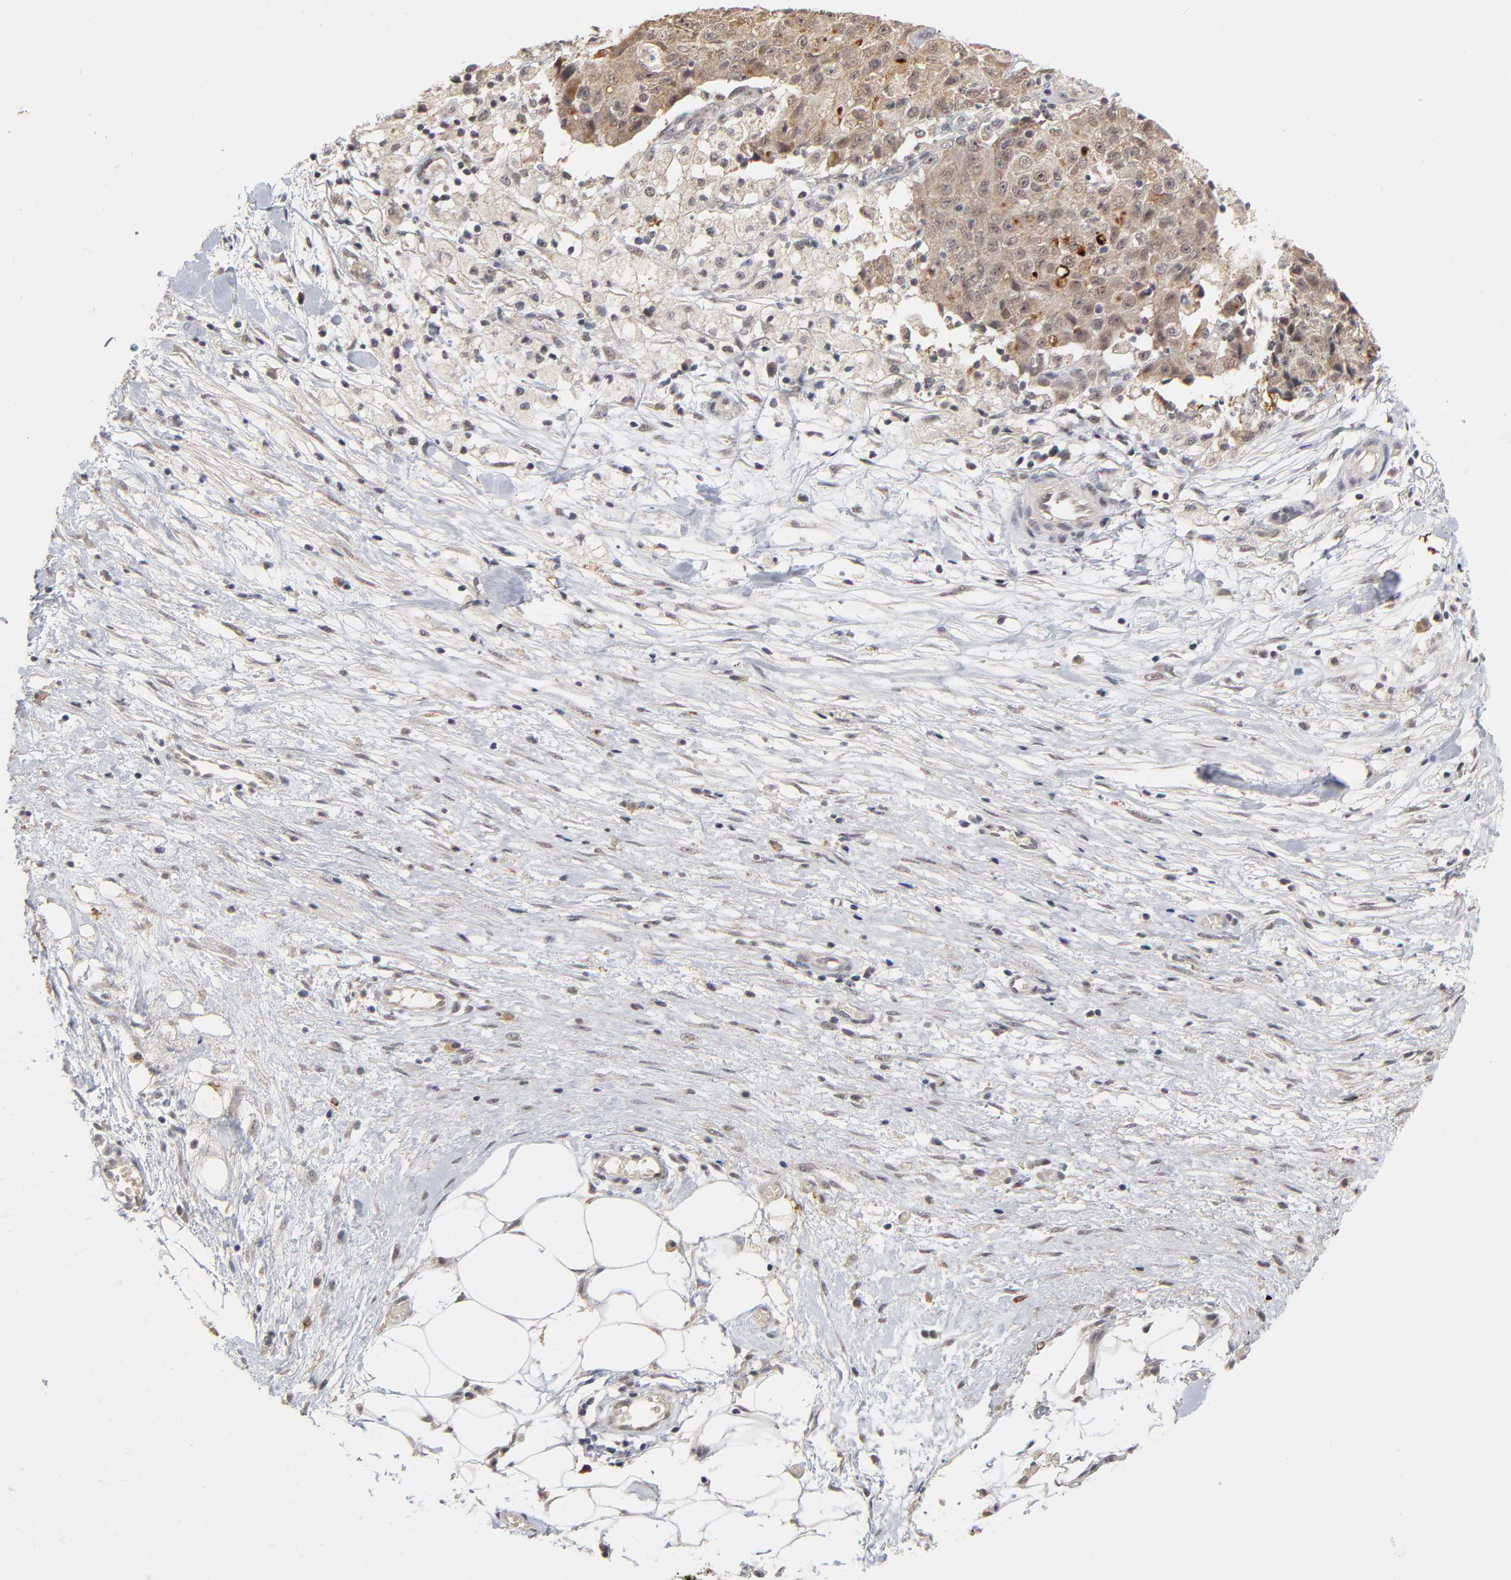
{"staining": {"intensity": "moderate", "quantity": ">75%", "location": "cytoplasmic/membranous"}, "tissue": "ovarian cancer", "cell_type": "Tumor cells", "image_type": "cancer", "snomed": [{"axis": "morphology", "description": "Carcinoma, endometroid"}, {"axis": "topography", "description": "Ovary"}], "caption": "Protein staining demonstrates moderate cytoplasmic/membranous expression in approximately >75% of tumor cells in ovarian cancer (endometroid carcinoma).", "gene": "WSB1", "patient": {"sex": "female", "age": 42}}